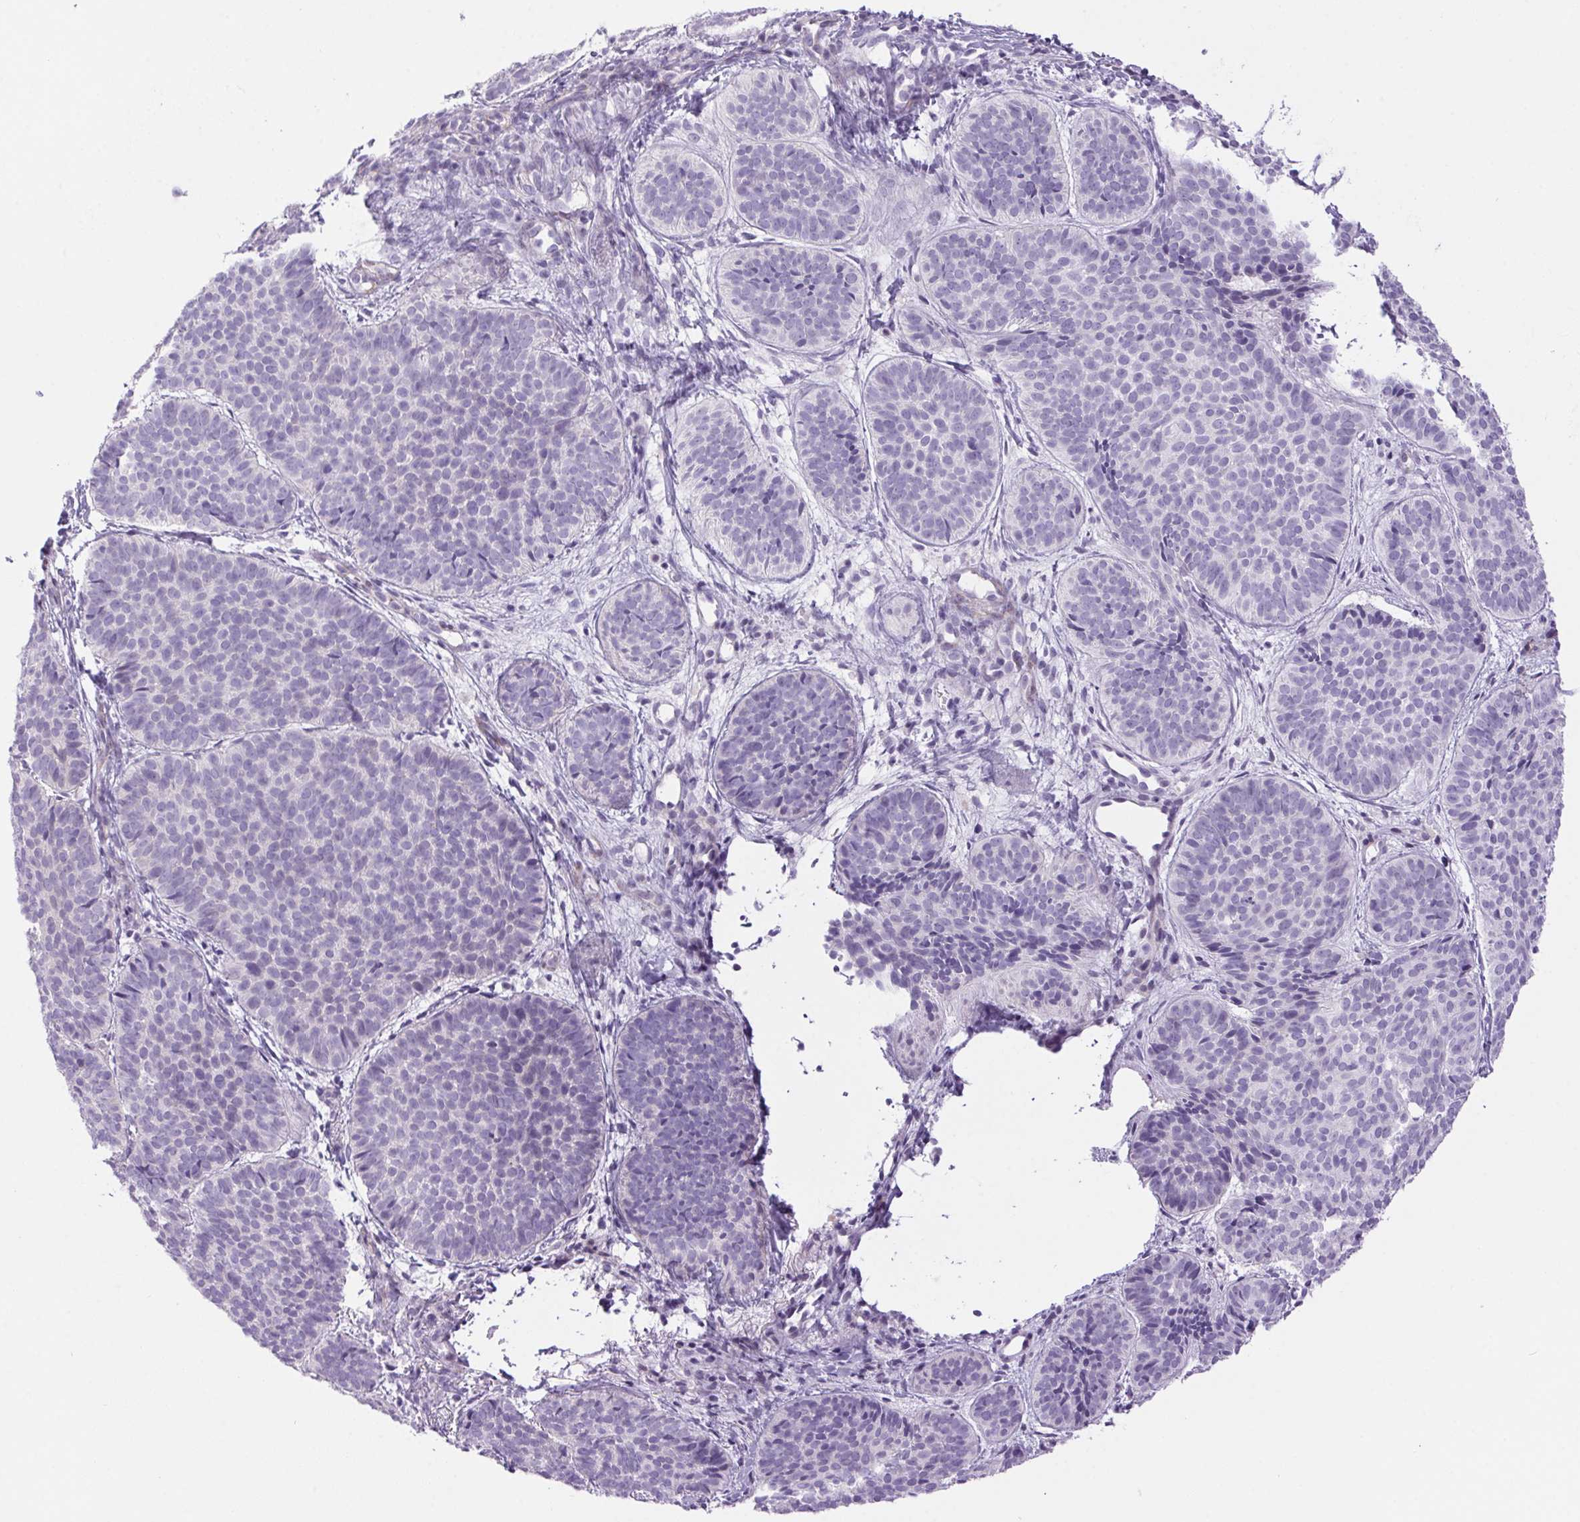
{"staining": {"intensity": "negative", "quantity": "none", "location": "none"}, "tissue": "skin cancer", "cell_type": "Tumor cells", "image_type": "cancer", "snomed": [{"axis": "morphology", "description": "Basal cell carcinoma"}, {"axis": "topography", "description": "Skin"}], "caption": "Tumor cells show no significant staining in skin basal cell carcinoma.", "gene": "ERP27", "patient": {"sex": "male", "age": 57}}